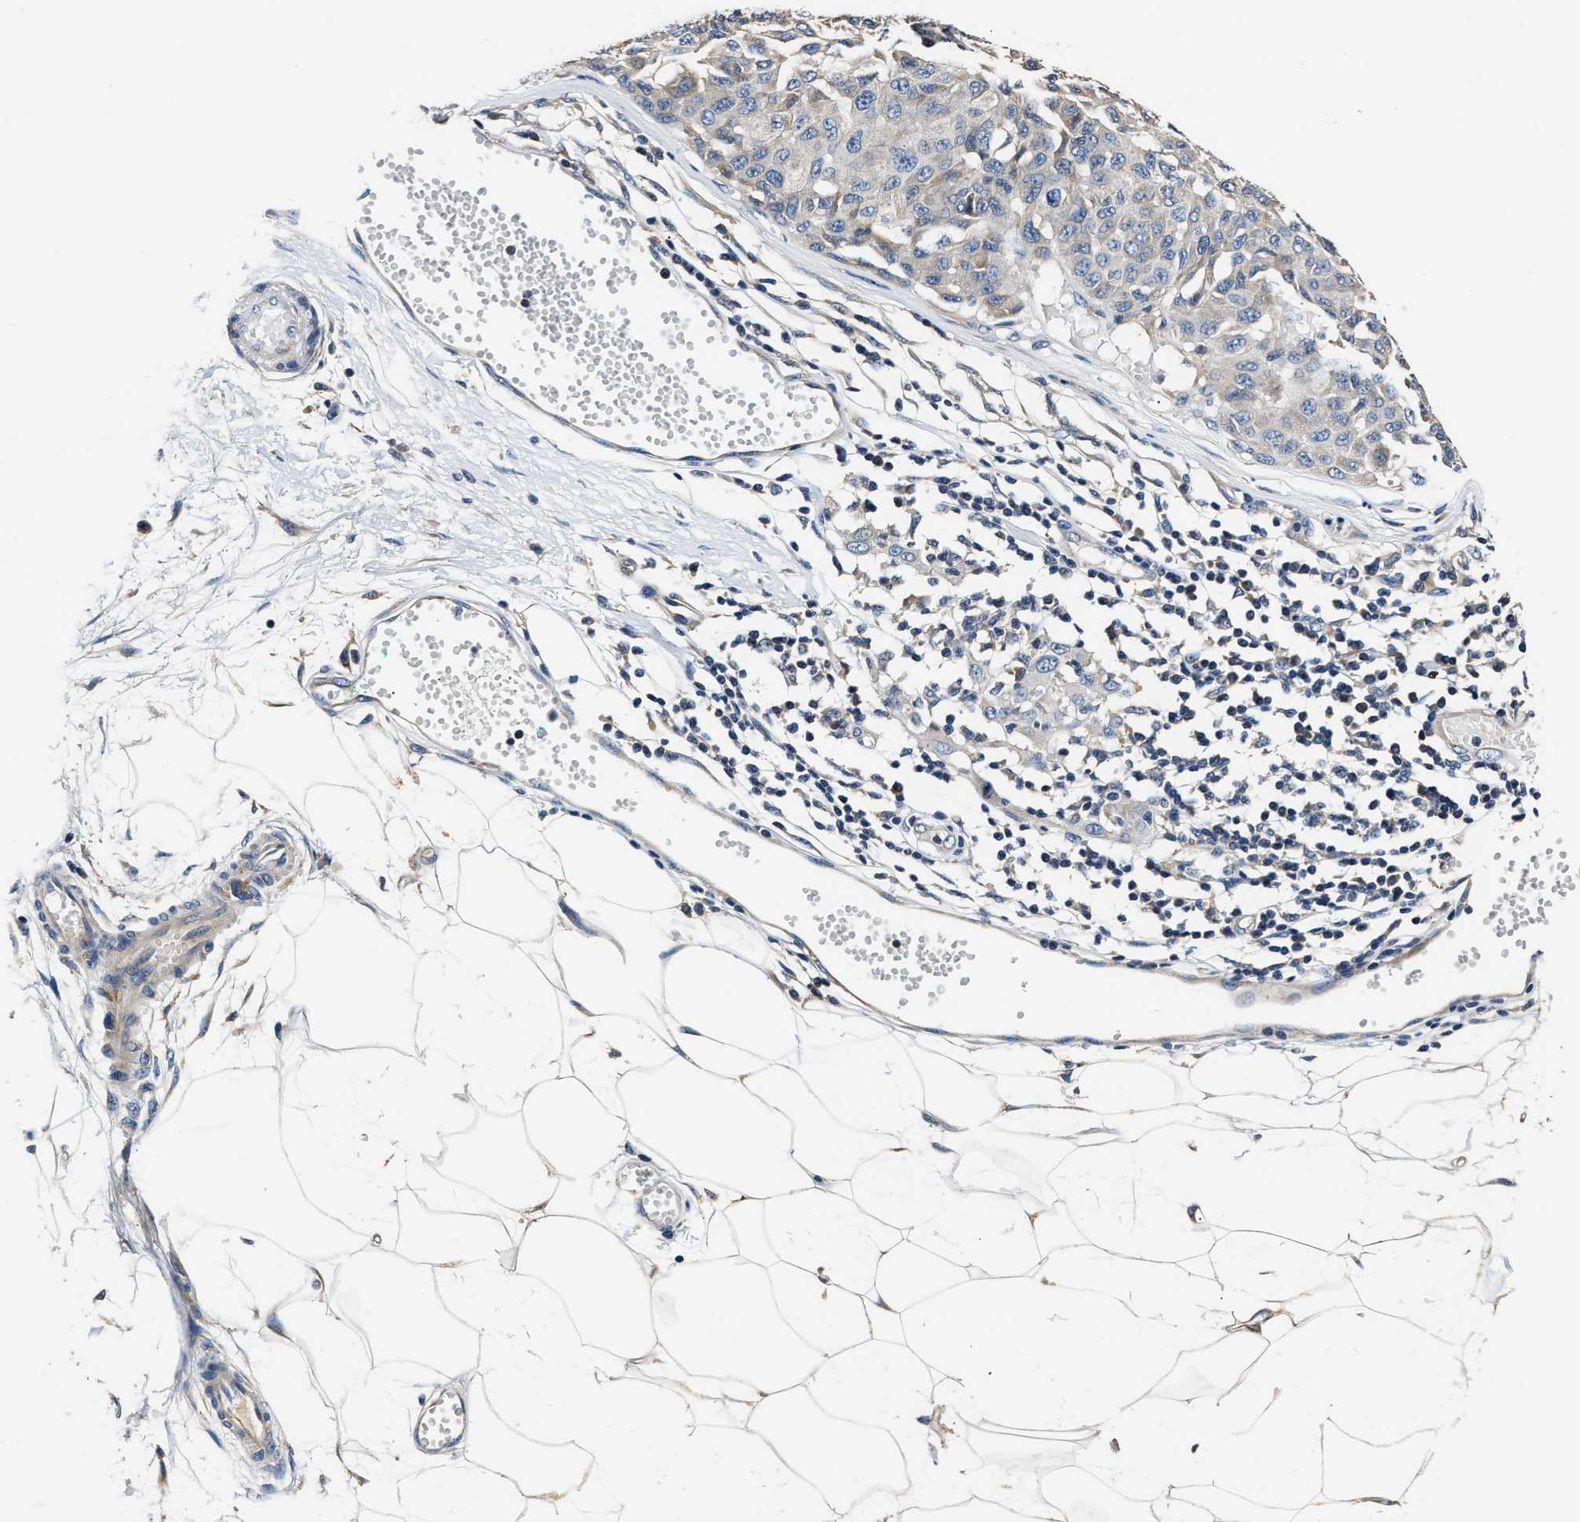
{"staining": {"intensity": "negative", "quantity": "none", "location": "none"}, "tissue": "melanoma", "cell_type": "Tumor cells", "image_type": "cancer", "snomed": [{"axis": "morphology", "description": "Normal tissue, NOS"}, {"axis": "morphology", "description": "Malignant melanoma, NOS"}, {"axis": "topography", "description": "Skin"}], "caption": "The image demonstrates no staining of tumor cells in melanoma.", "gene": "TEX2", "patient": {"sex": "male", "age": 62}}